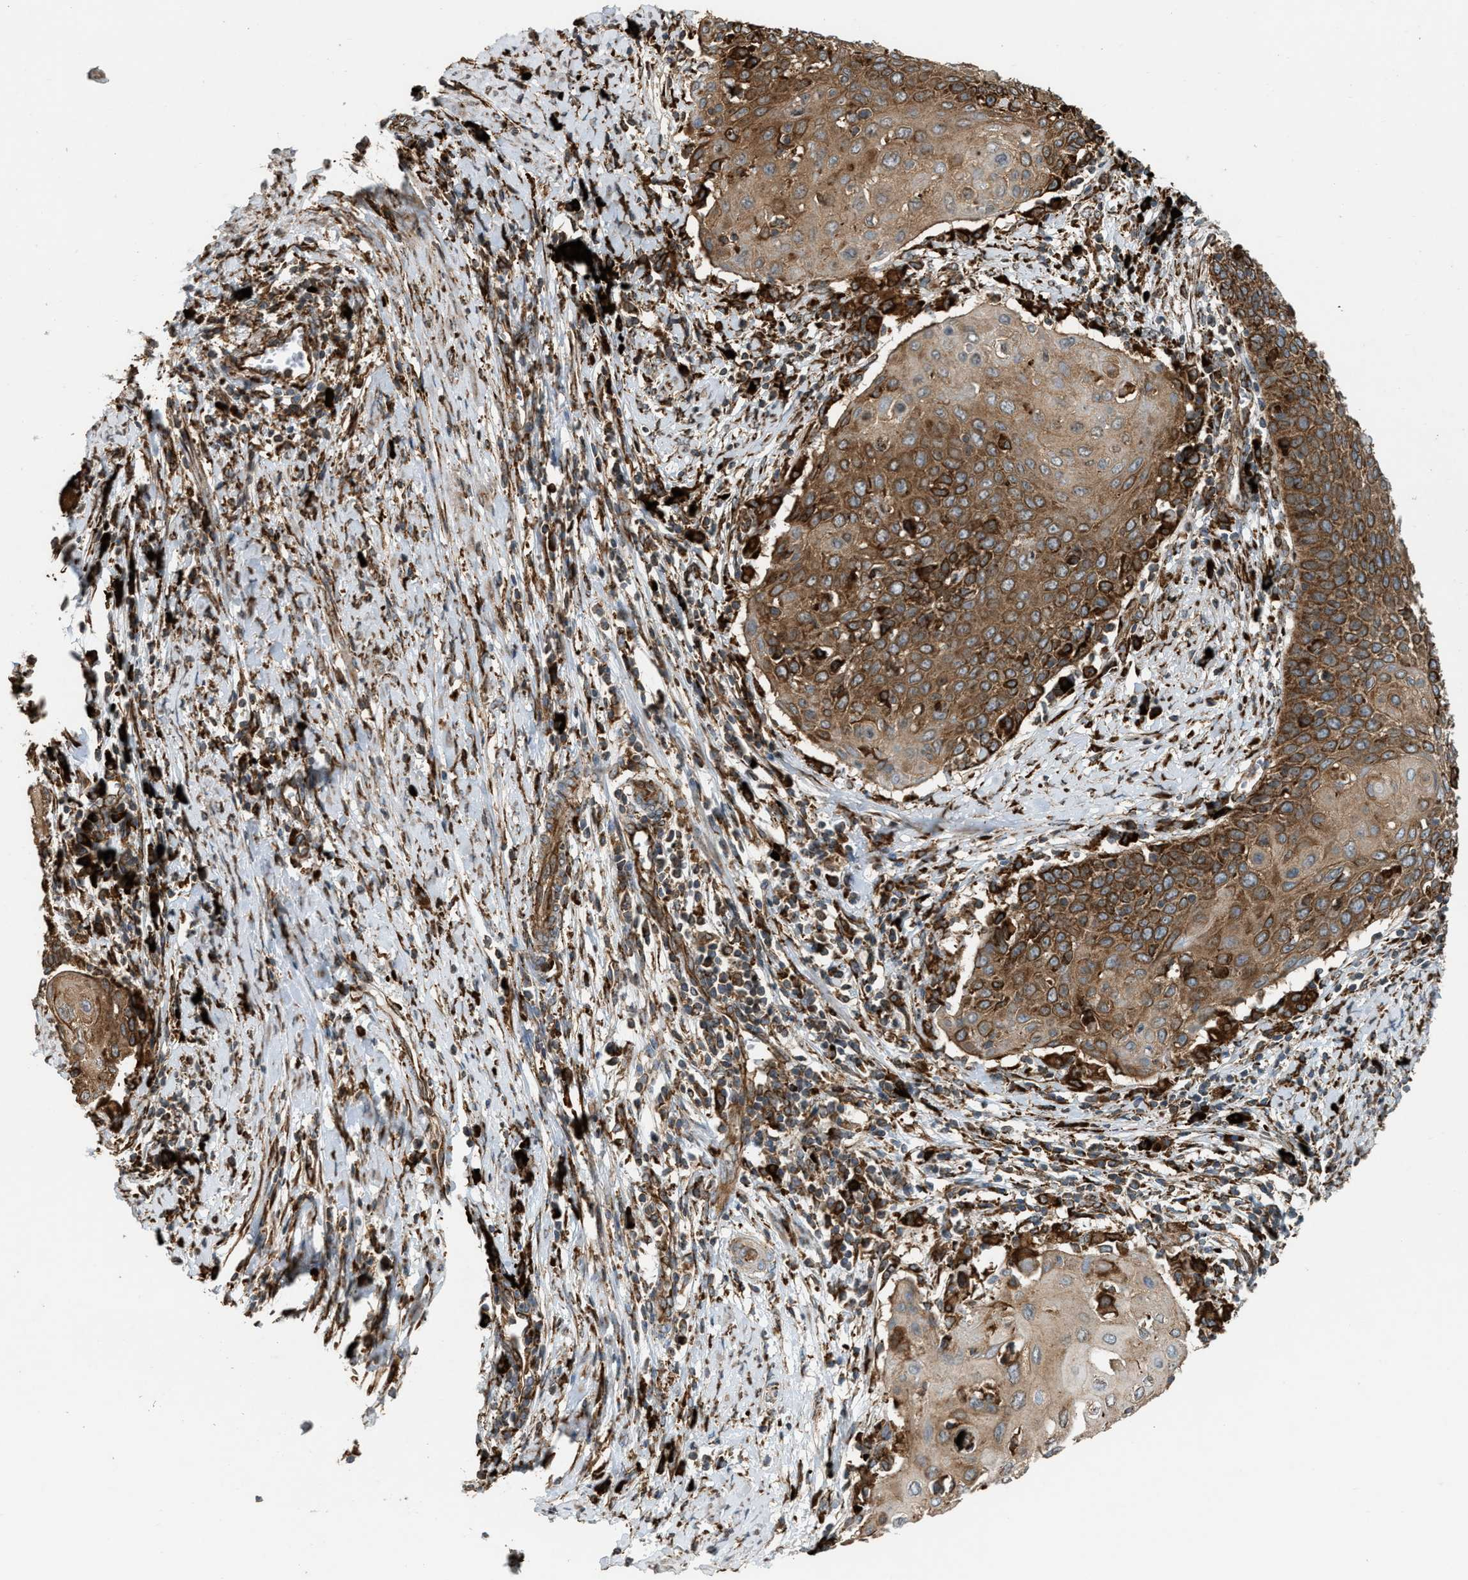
{"staining": {"intensity": "strong", "quantity": ">75%", "location": "cytoplasmic/membranous"}, "tissue": "cervical cancer", "cell_type": "Tumor cells", "image_type": "cancer", "snomed": [{"axis": "morphology", "description": "Squamous cell carcinoma, NOS"}, {"axis": "topography", "description": "Cervix"}], "caption": "Immunohistochemical staining of cervical cancer (squamous cell carcinoma) shows high levels of strong cytoplasmic/membranous protein expression in about >75% of tumor cells.", "gene": "BAIAP2L1", "patient": {"sex": "female", "age": 39}}